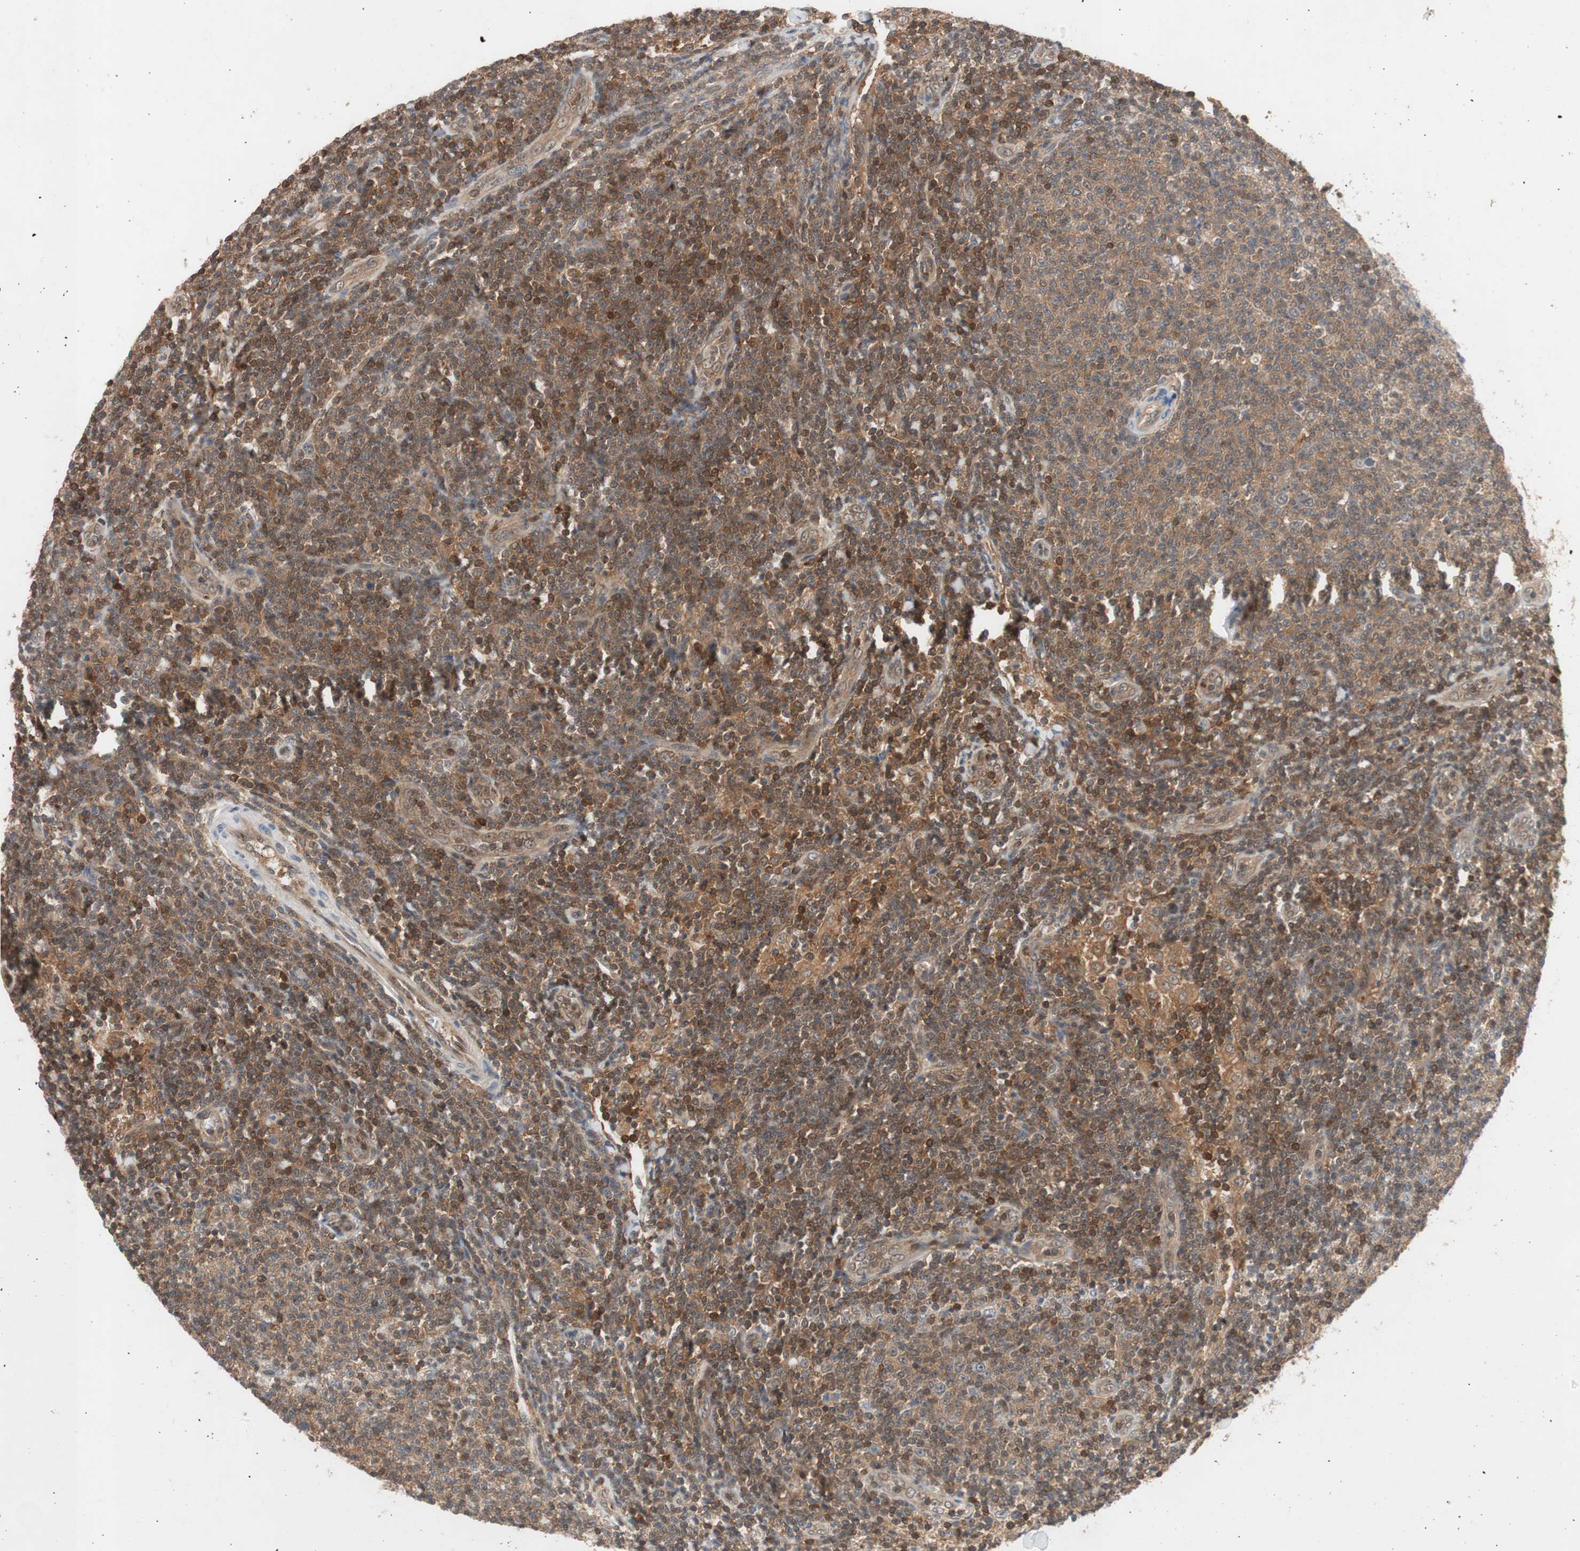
{"staining": {"intensity": "moderate", "quantity": ">75%", "location": "cytoplasmic/membranous"}, "tissue": "lymphoma", "cell_type": "Tumor cells", "image_type": "cancer", "snomed": [{"axis": "morphology", "description": "Malignant lymphoma, non-Hodgkin's type, Low grade"}, {"axis": "topography", "description": "Lymph node"}], "caption": "Protein expression analysis of lymphoma shows moderate cytoplasmic/membranous staining in approximately >75% of tumor cells.", "gene": "GALT", "patient": {"sex": "male", "age": 66}}